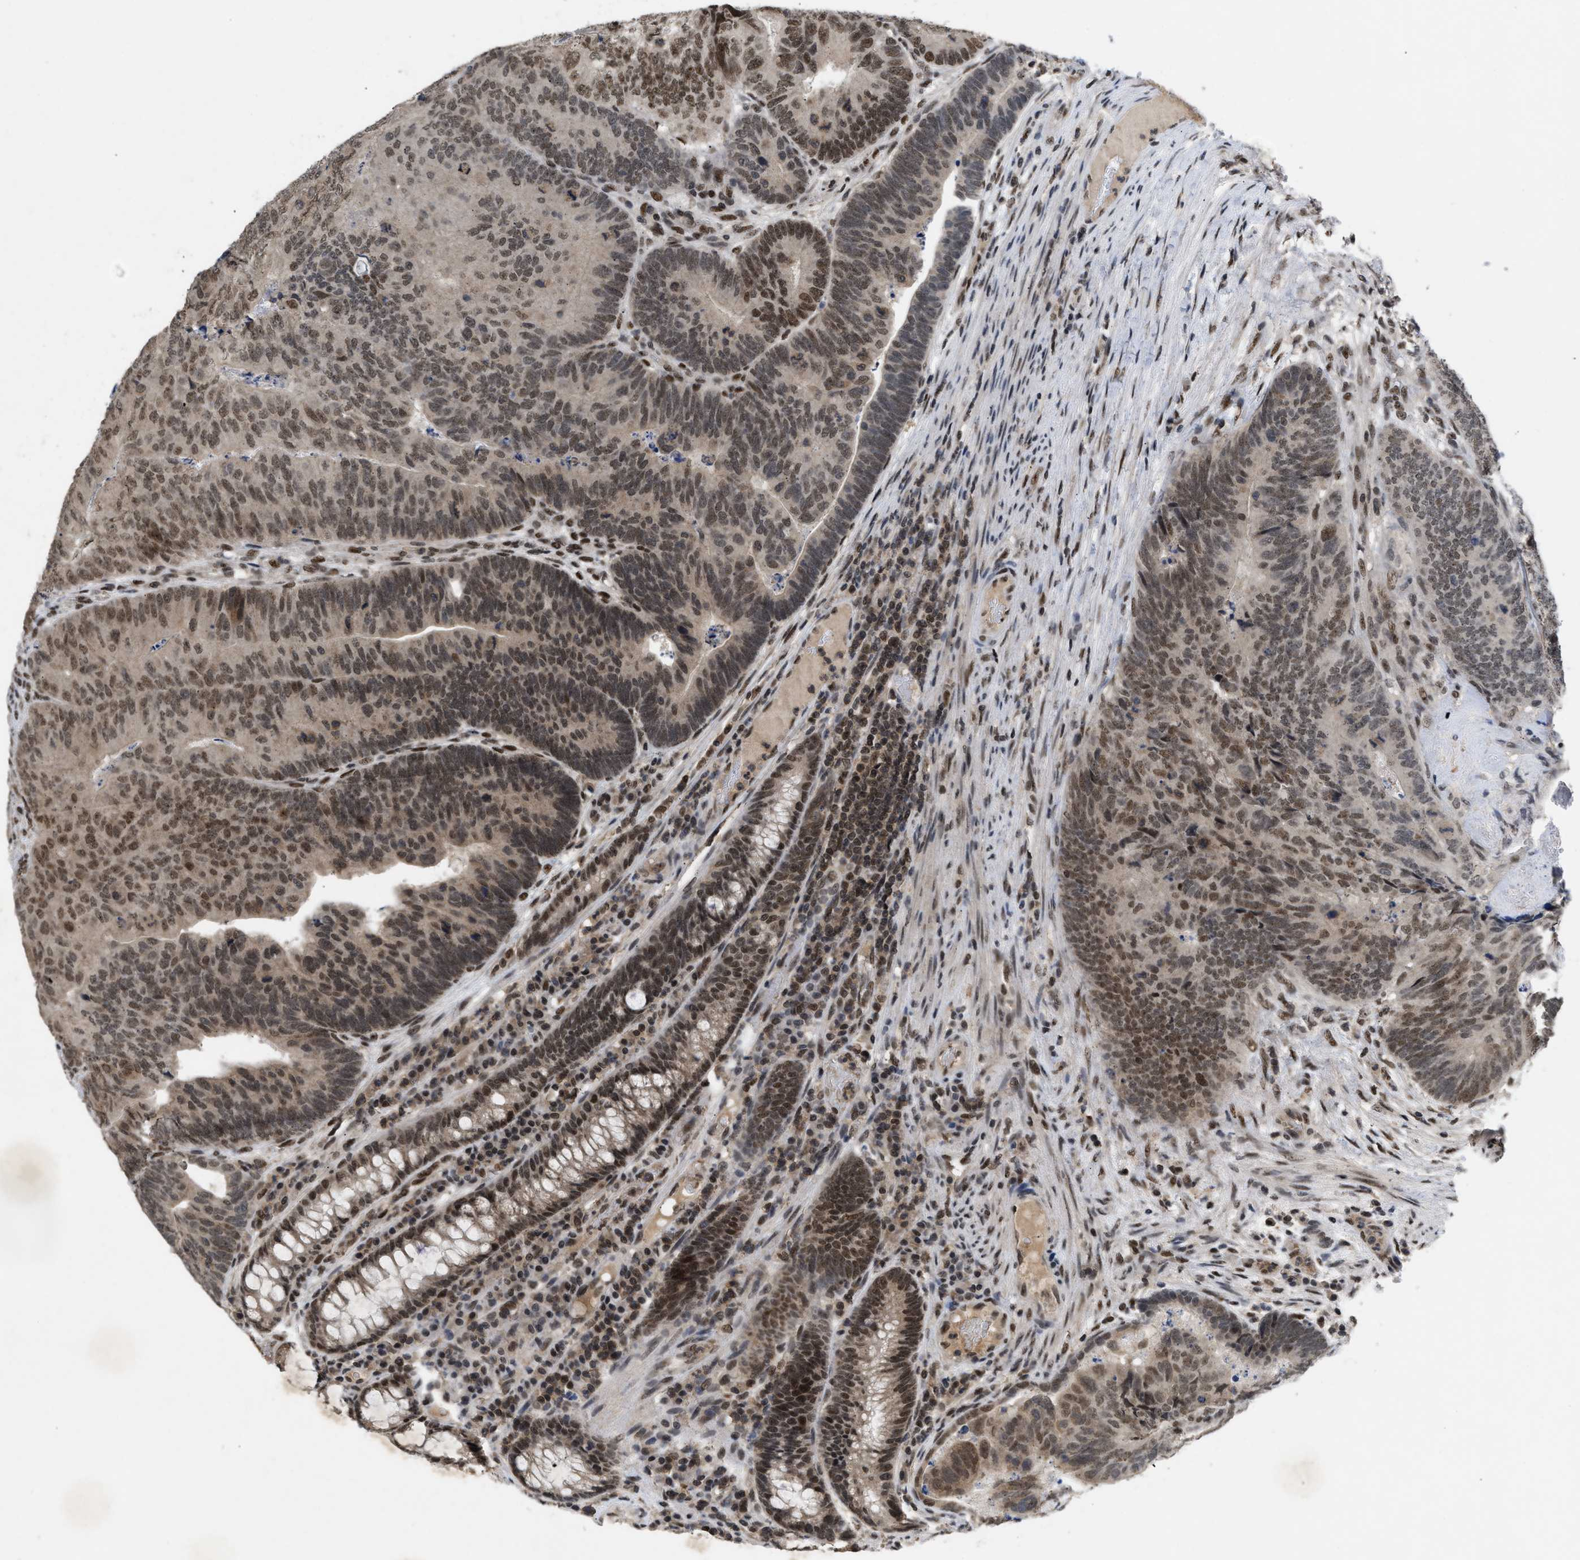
{"staining": {"intensity": "moderate", "quantity": "25%-75%", "location": "nuclear"}, "tissue": "colorectal cancer", "cell_type": "Tumor cells", "image_type": "cancer", "snomed": [{"axis": "morphology", "description": "Adenocarcinoma, NOS"}, {"axis": "topography", "description": "Colon"}], "caption": "Tumor cells demonstrate medium levels of moderate nuclear staining in approximately 25%-75% of cells in adenocarcinoma (colorectal).", "gene": "ZNF346", "patient": {"sex": "female", "age": 67}}